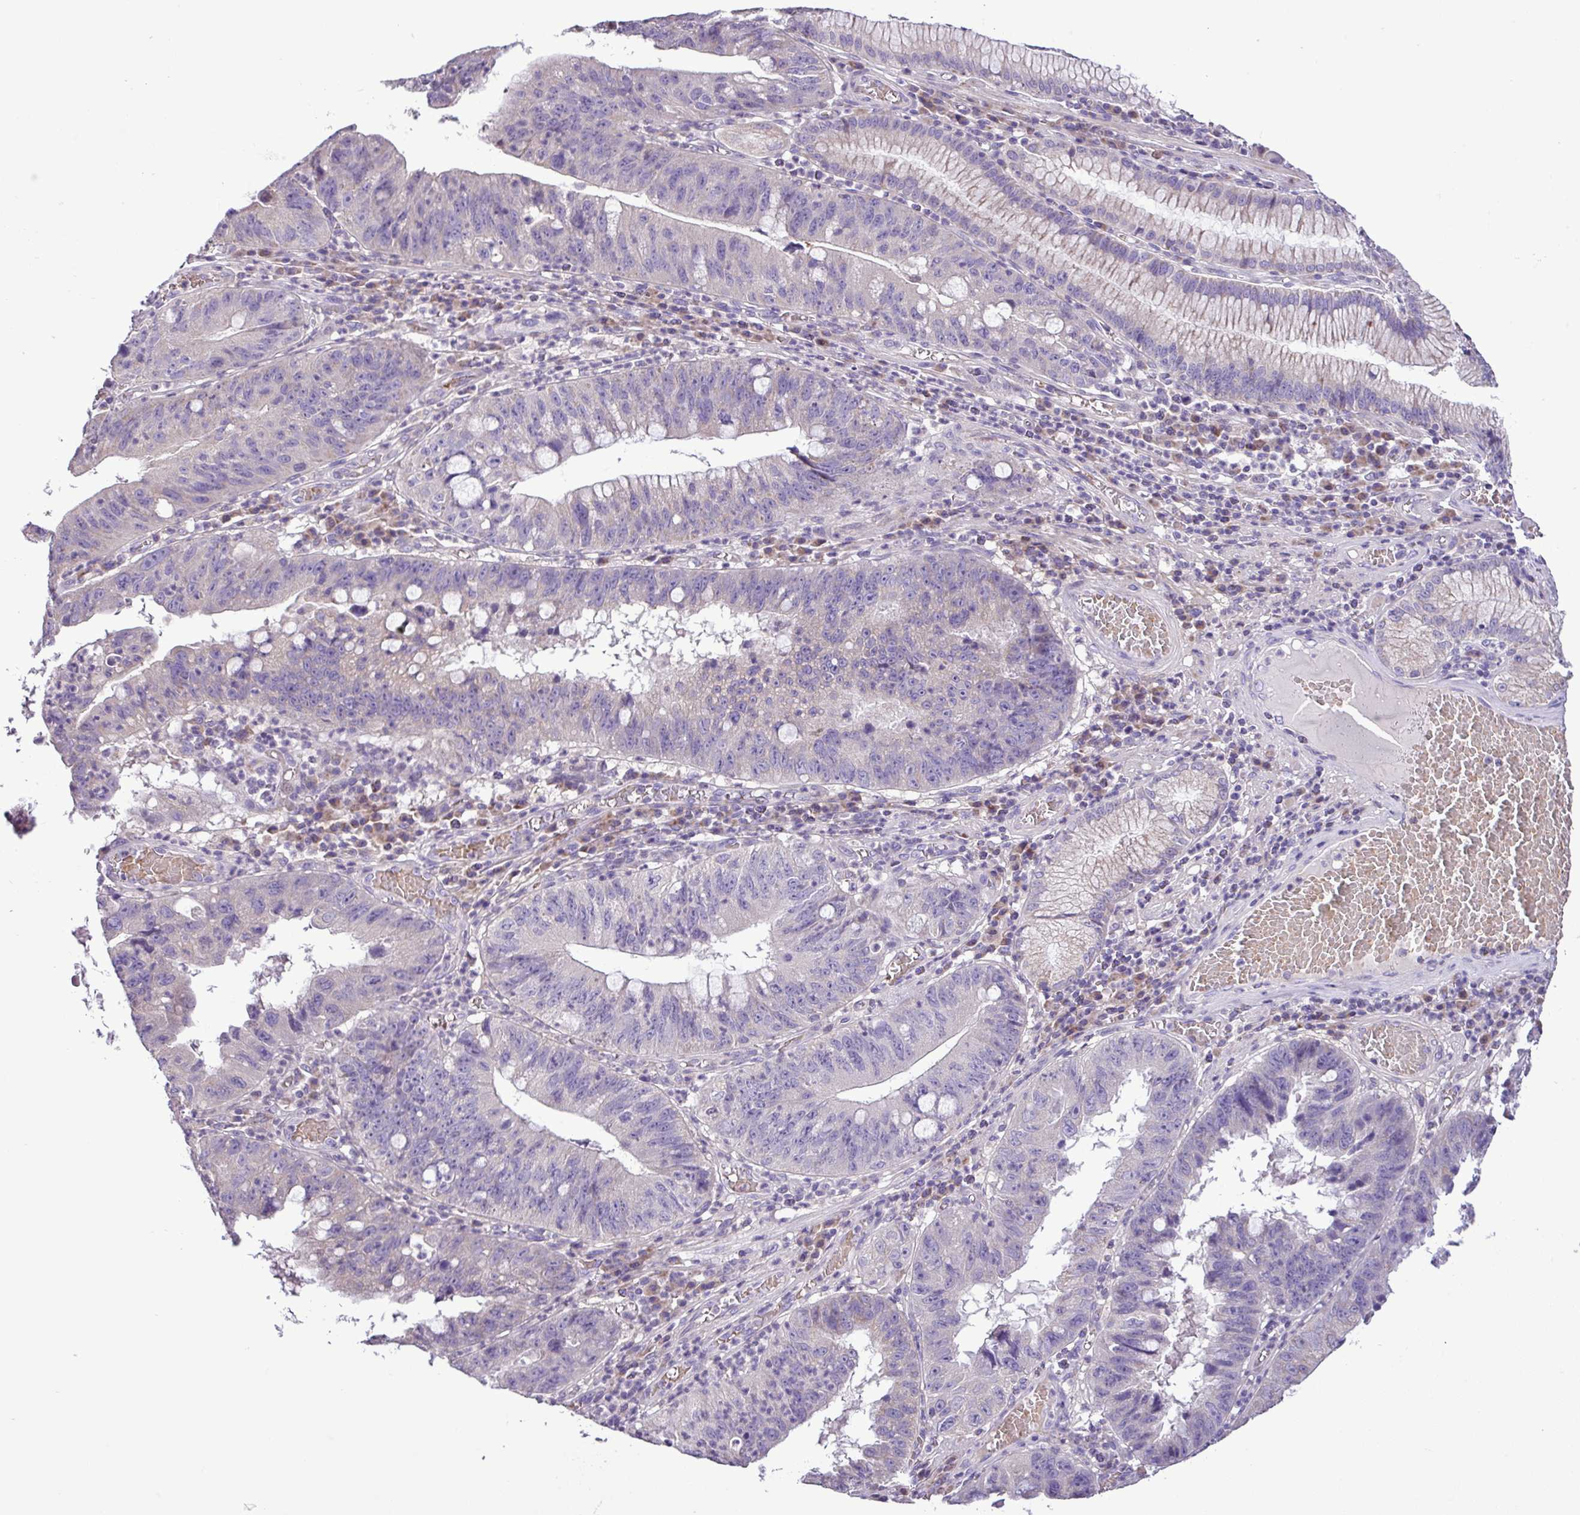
{"staining": {"intensity": "negative", "quantity": "none", "location": "none"}, "tissue": "stomach cancer", "cell_type": "Tumor cells", "image_type": "cancer", "snomed": [{"axis": "morphology", "description": "Adenocarcinoma, NOS"}, {"axis": "topography", "description": "Stomach"}], "caption": "The image exhibits no staining of tumor cells in stomach cancer (adenocarcinoma). The staining is performed using DAB (3,3'-diaminobenzidine) brown chromogen with nuclei counter-stained in using hematoxylin.", "gene": "FAM183A", "patient": {"sex": "male", "age": 59}}